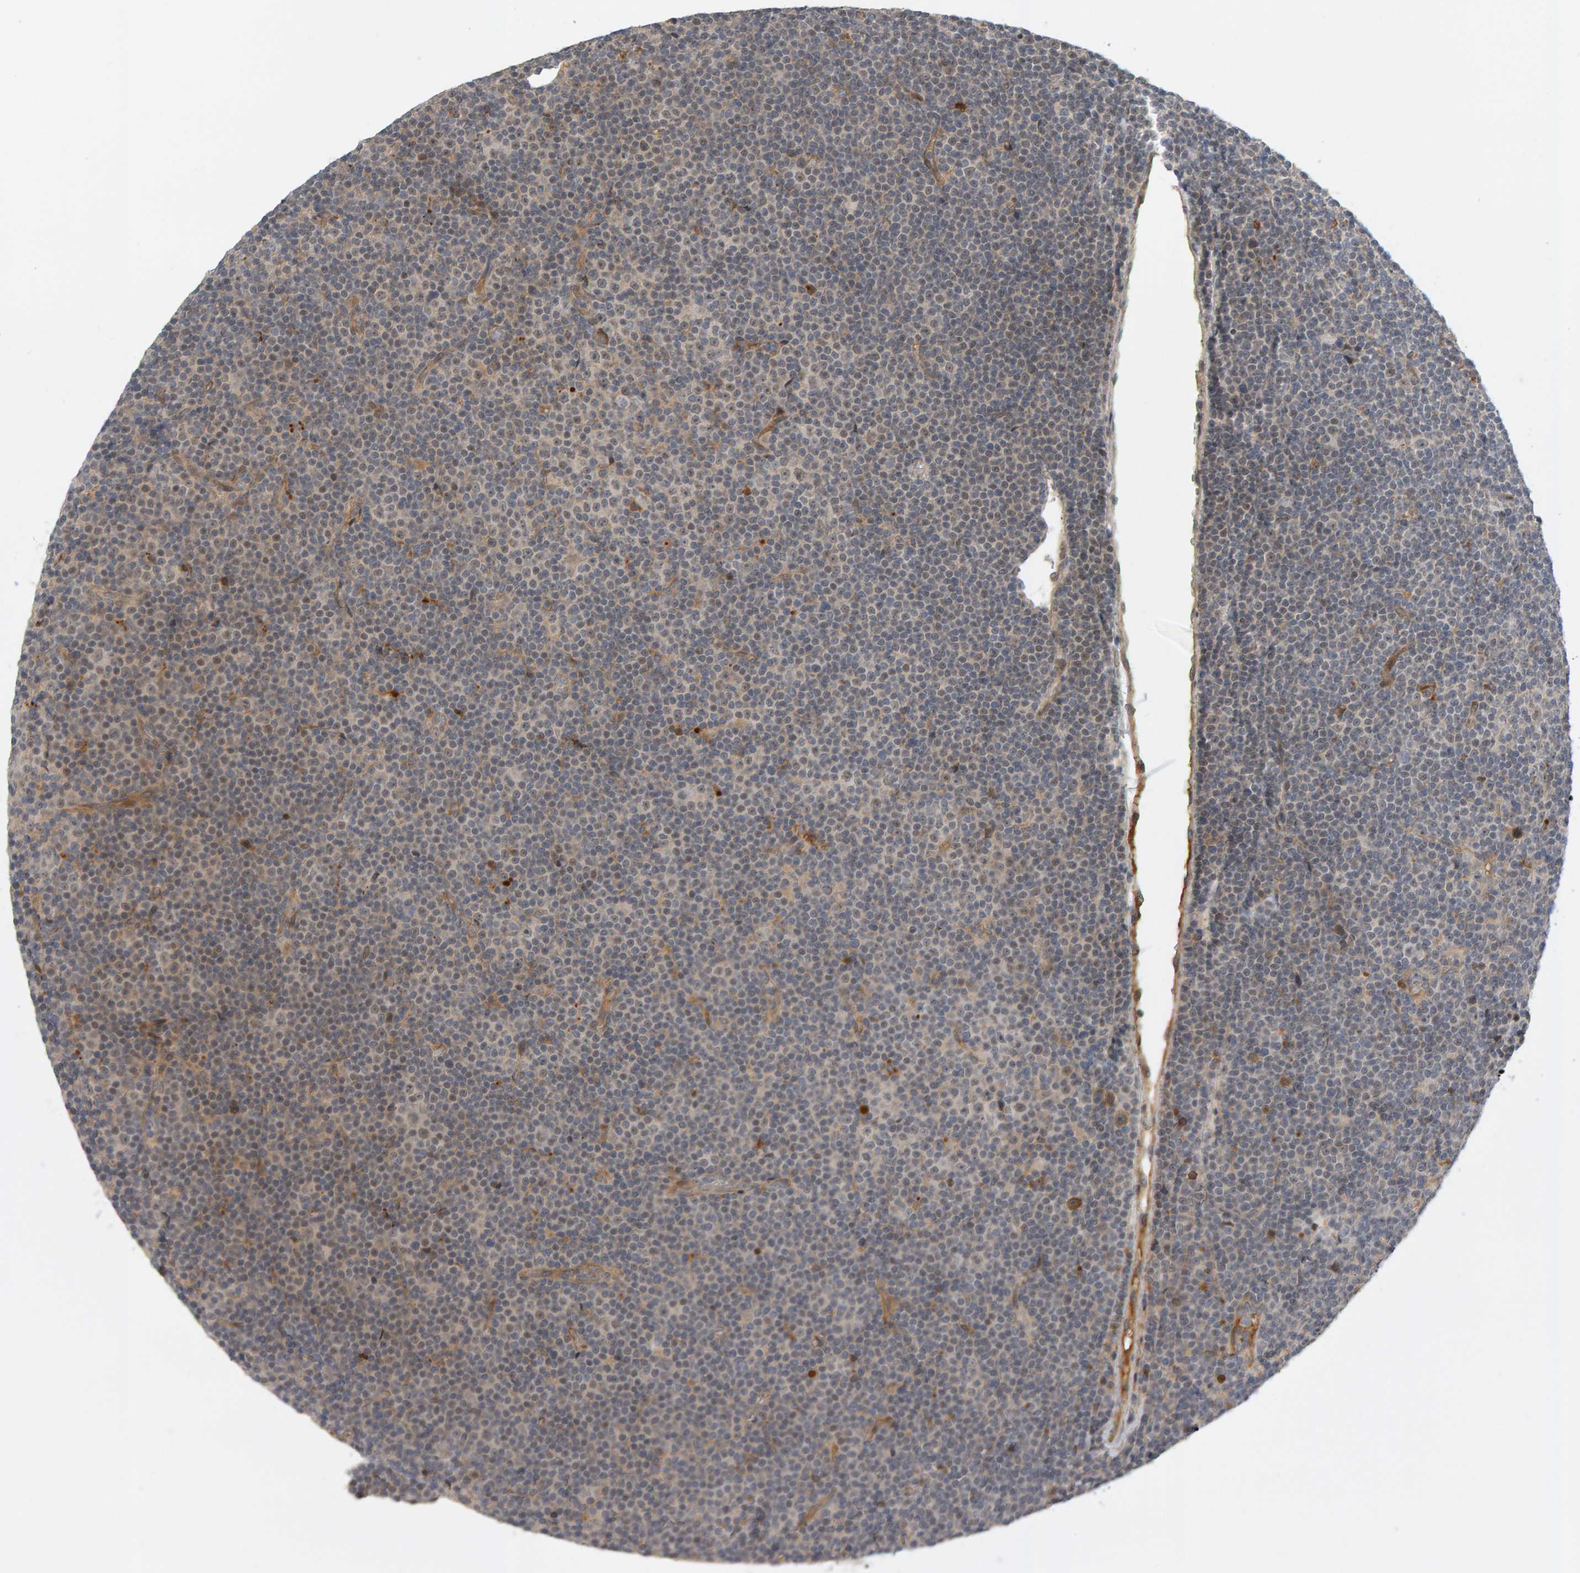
{"staining": {"intensity": "weak", "quantity": "<25%", "location": "cytoplasmic/membranous,nuclear"}, "tissue": "lymphoma", "cell_type": "Tumor cells", "image_type": "cancer", "snomed": [{"axis": "morphology", "description": "Malignant lymphoma, non-Hodgkin's type, Low grade"}, {"axis": "topography", "description": "Lymph node"}], "caption": "Immunohistochemistry (IHC) of human low-grade malignant lymphoma, non-Hodgkin's type reveals no expression in tumor cells.", "gene": "ZNF160", "patient": {"sex": "female", "age": 67}}